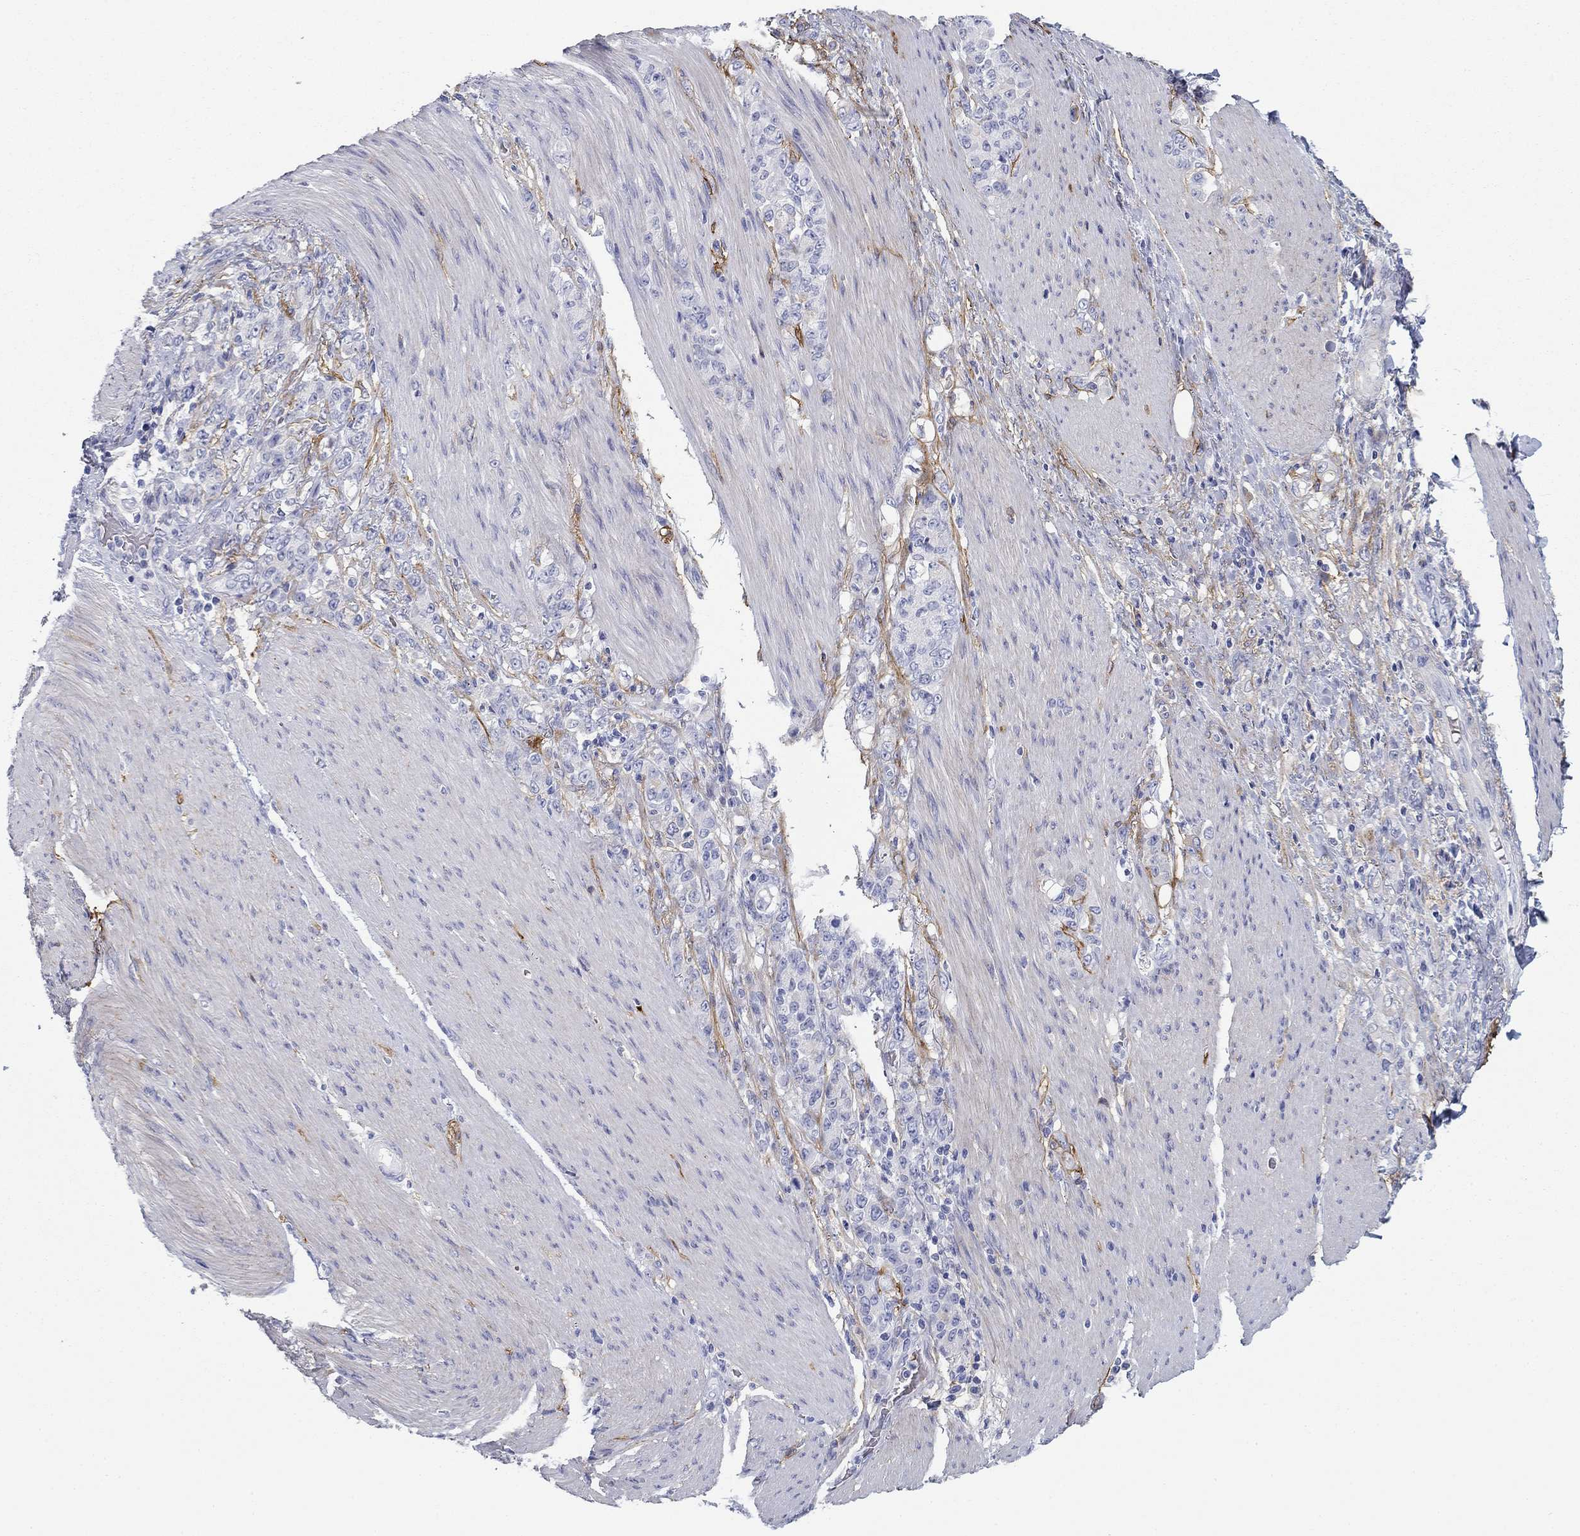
{"staining": {"intensity": "negative", "quantity": "none", "location": "none"}, "tissue": "stomach cancer", "cell_type": "Tumor cells", "image_type": "cancer", "snomed": [{"axis": "morphology", "description": "Adenocarcinoma, NOS"}, {"axis": "topography", "description": "Stomach"}], "caption": "This is a histopathology image of immunohistochemistry (IHC) staining of stomach adenocarcinoma, which shows no staining in tumor cells.", "gene": "GPC1", "patient": {"sex": "female", "age": 79}}